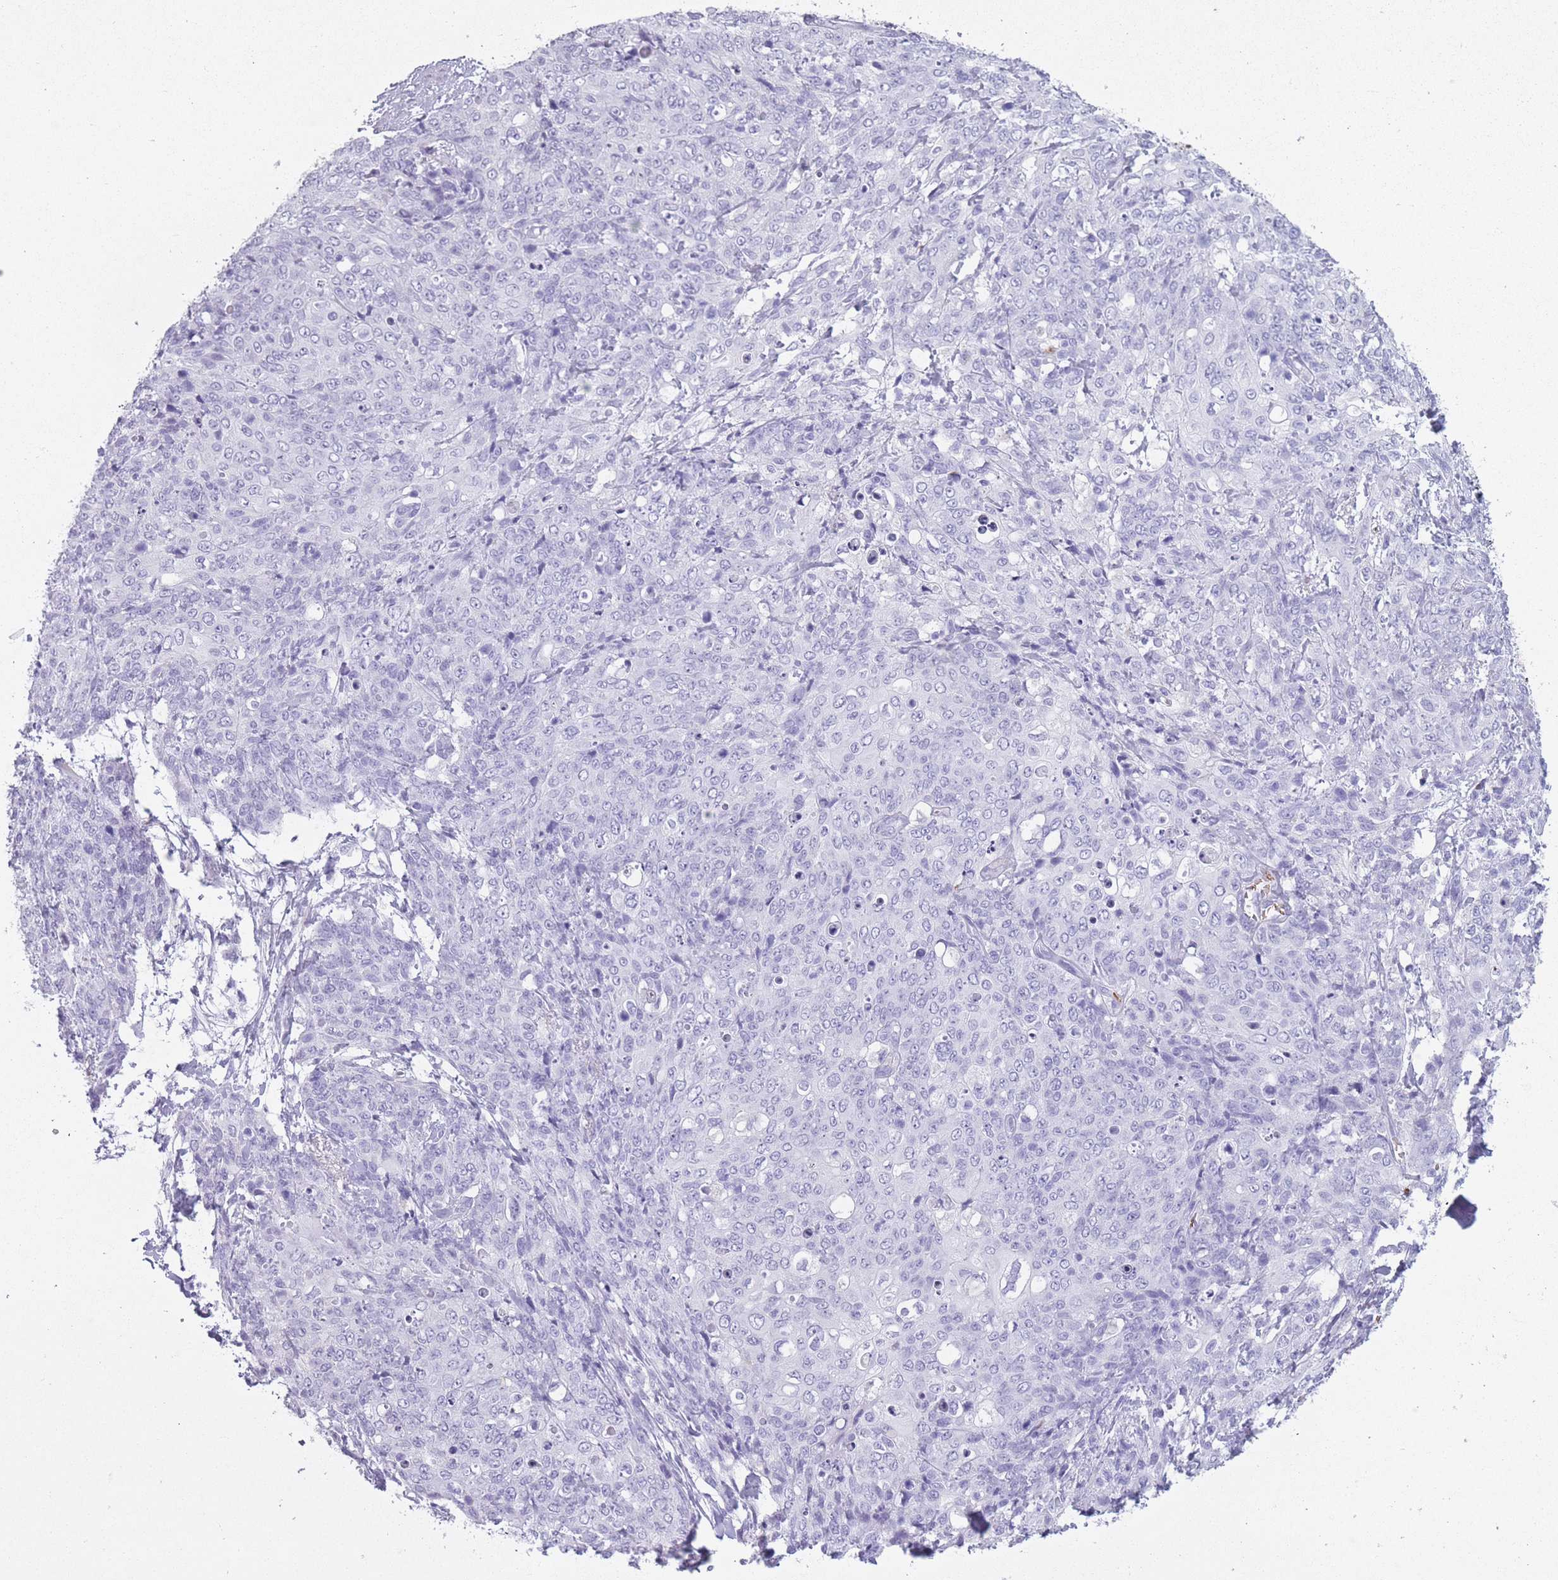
{"staining": {"intensity": "negative", "quantity": "none", "location": "none"}, "tissue": "skin cancer", "cell_type": "Tumor cells", "image_type": "cancer", "snomed": [{"axis": "morphology", "description": "Squamous cell carcinoma, NOS"}, {"axis": "topography", "description": "Skin"}, {"axis": "topography", "description": "Vulva"}], "caption": "Tumor cells show no significant protein positivity in skin cancer (squamous cell carcinoma).", "gene": "OR7C1", "patient": {"sex": "female", "age": 85}}